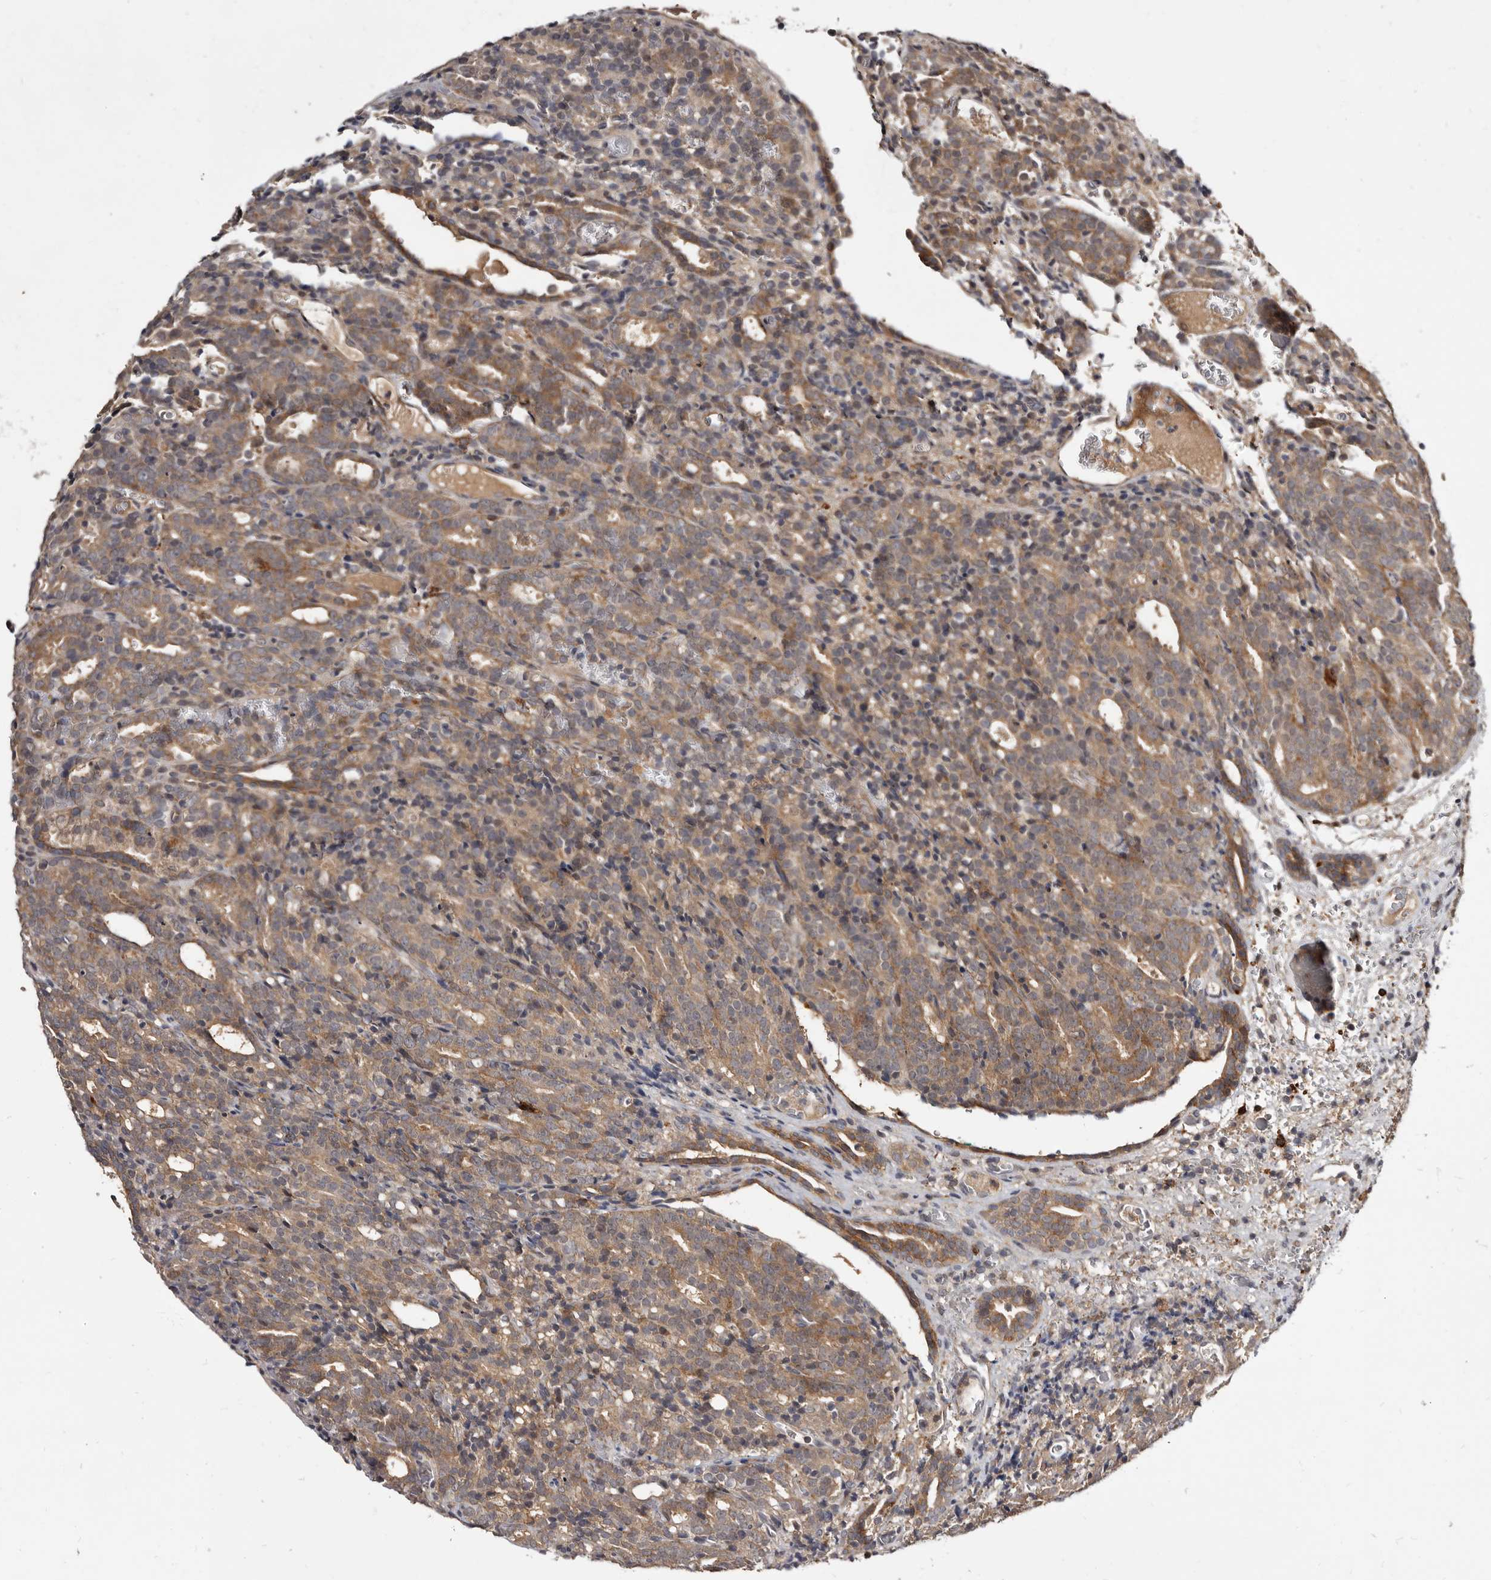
{"staining": {"intensity": "moderate", "quantity": ">75%", "location": "cytoplasmic/membranous"}, "tissue": "prostate cancer", "cell_type": "Tumor cells", "image_type": "cancer", "snomed": [{"axis": "morphology", "description": "Adenocarcinoma, High grade"}, {"axis": "topography", "description": "Prostate"}], "caption": "High-grade adenocarcinoma (prostate) stained for a protein demonstrates moderate cytoplasmic/membranous positivity in tumor cells. (DAB = brown stain, brightfield microscopy at high magnification).", "gene": "INAVA", "patient": {"sex": "male", "age": 62}}